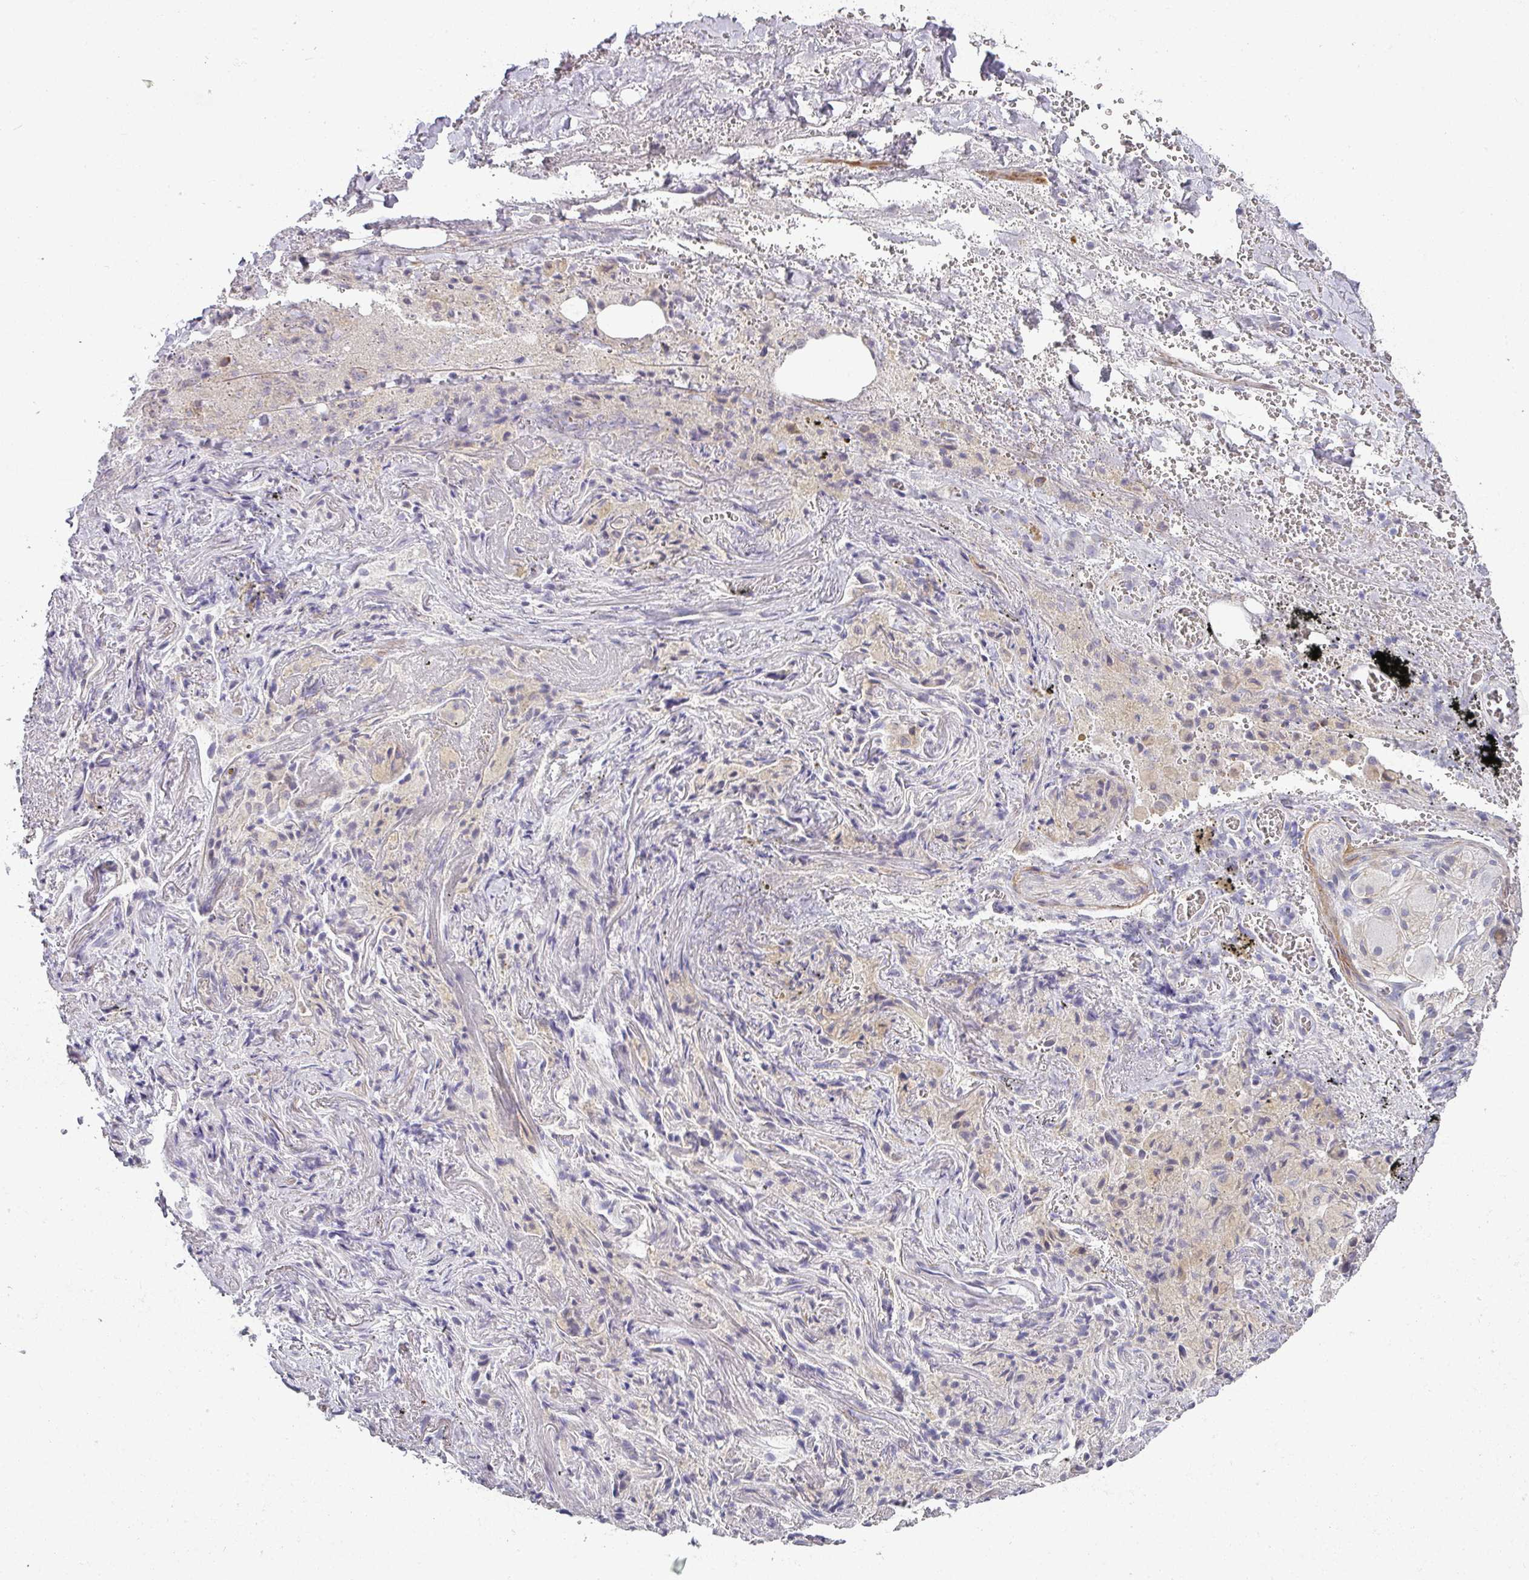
{"staining": {"intensity": "negative", "quantity": "none", "location": "none"}, "tissue": "adipose tissue", "cell_type": "Adipocytes", "image_type": "normal", "snomed": [{"axis": "morphology", "description": "Normal tissue, NOS"}, {"axis": "topography", "description": "Cartilage tissue"}], "caption": "A high-resolution image shows IHC staining of normal adipose tissue, which shows no significant positivity in adipocytes.", "gene": "BTLA", "patient": {"sex": "male", "age": 66}}